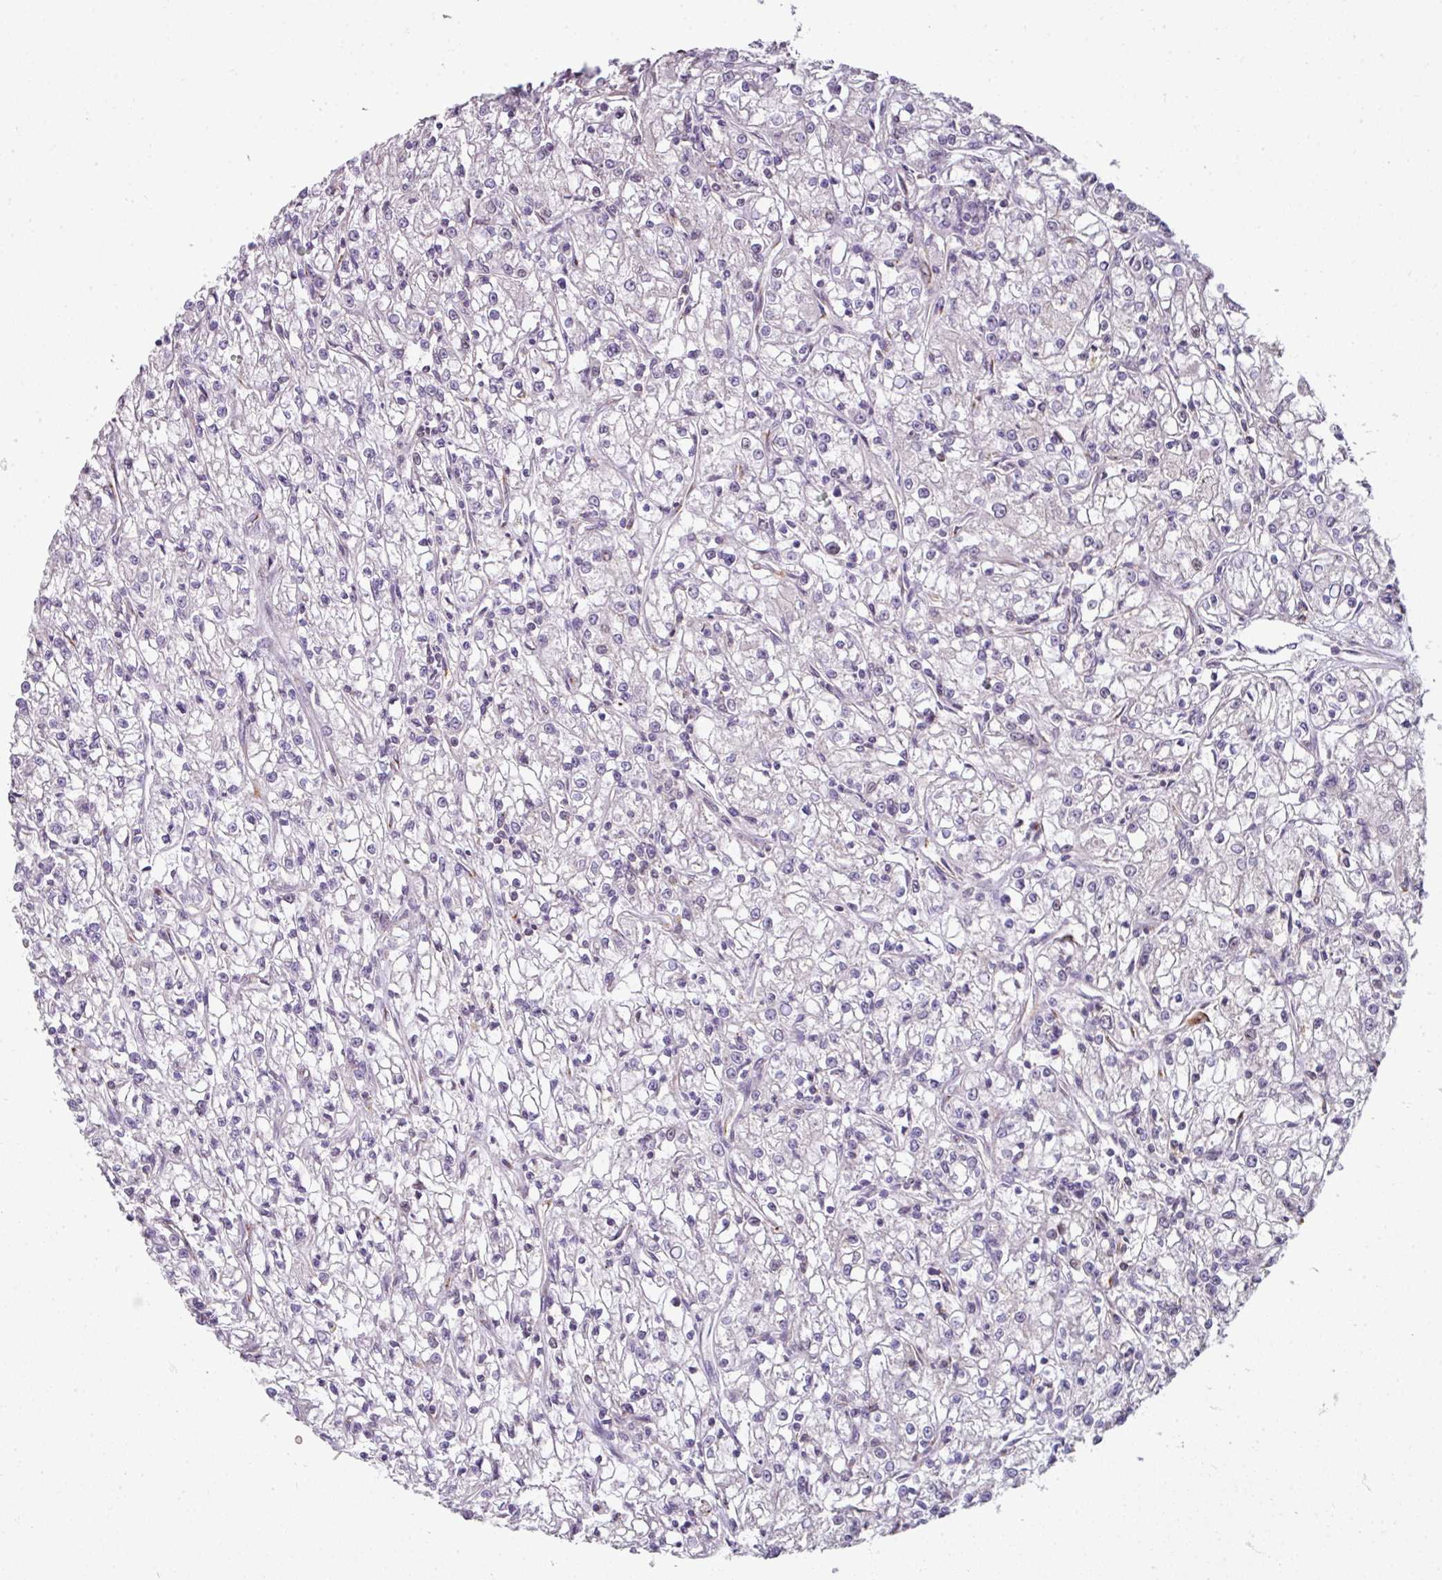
{"staining": {"intensity": "negative", "quantity": "none", "location": "none"}, "tissue": "renal cancer", "cell_type": "Tumor cells", "image_type": "cancer", "snomed": [{"axis": "morphology", "description": "Adenocarcinoma, NOS"}, {"axis": "topography", "description": "Kidney"}], "caption": "This is a photomicrograph of immunohistochemistry staining of renal cancer (adenocarcinoma), which shows no positivity in tumor cells.", "gene": "C19orf33", "patient": {"sex": "female", "age": 59}}